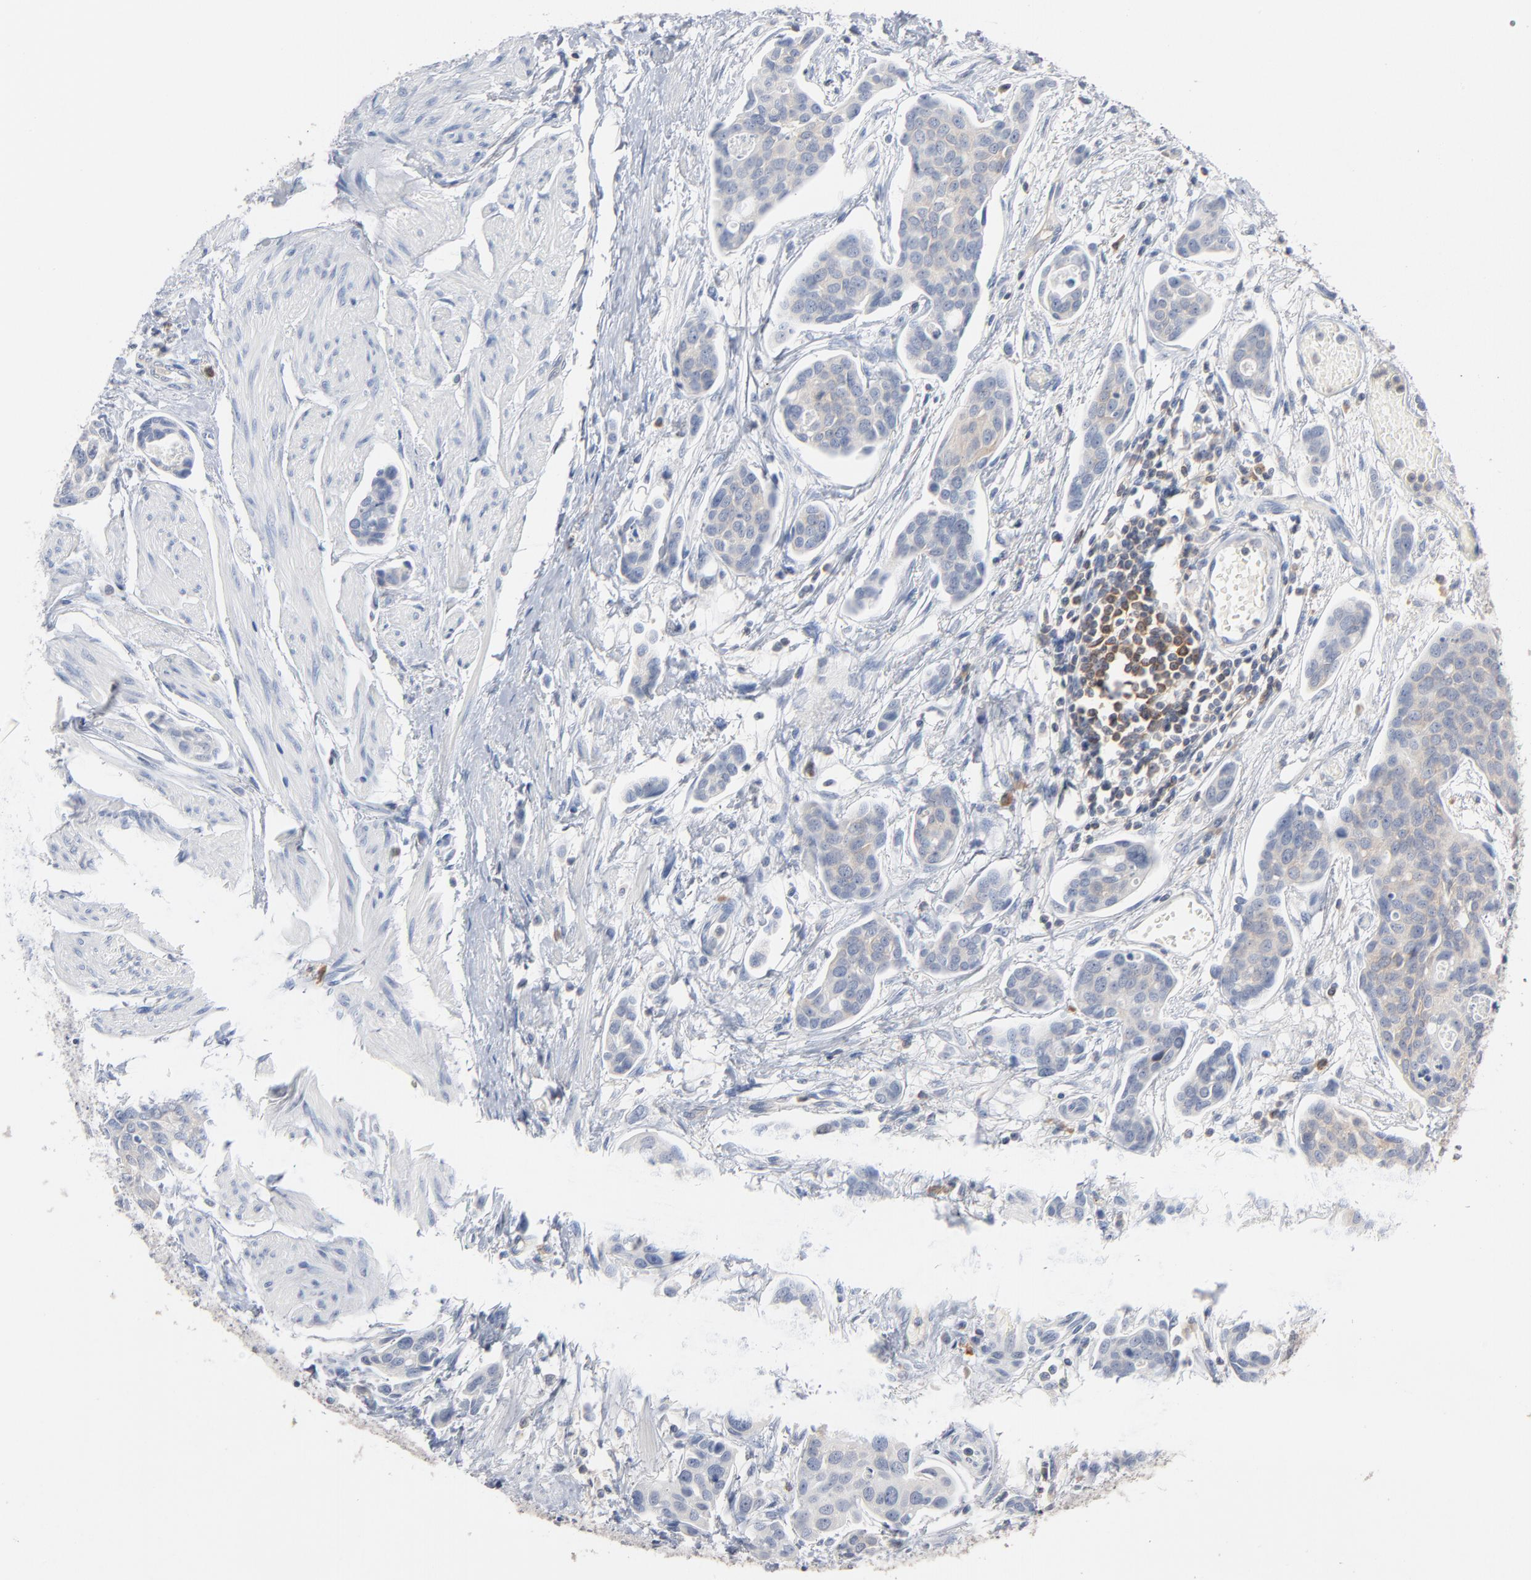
{"staining": {"intensity": "negative", "quantity": "none", "location": "none"}, "tissue": "urothelial cancer", "cell_type": "Tumor cells", "image_type": "cancer", "snomed": [{"axis": "morphology", "description": "Urothelial carcinoma, High grade"}, {"axis": "topography", "description": "Urinary bladder"}], "caption": "A micrograph of human urothelial cancer is negative for staining in tumor cells. (DAB immunohistochemistry visualized using brightfield microscopy, high magnification).", "gene": "PTK2B", "patient": {"sex": "male", "age": 78}}